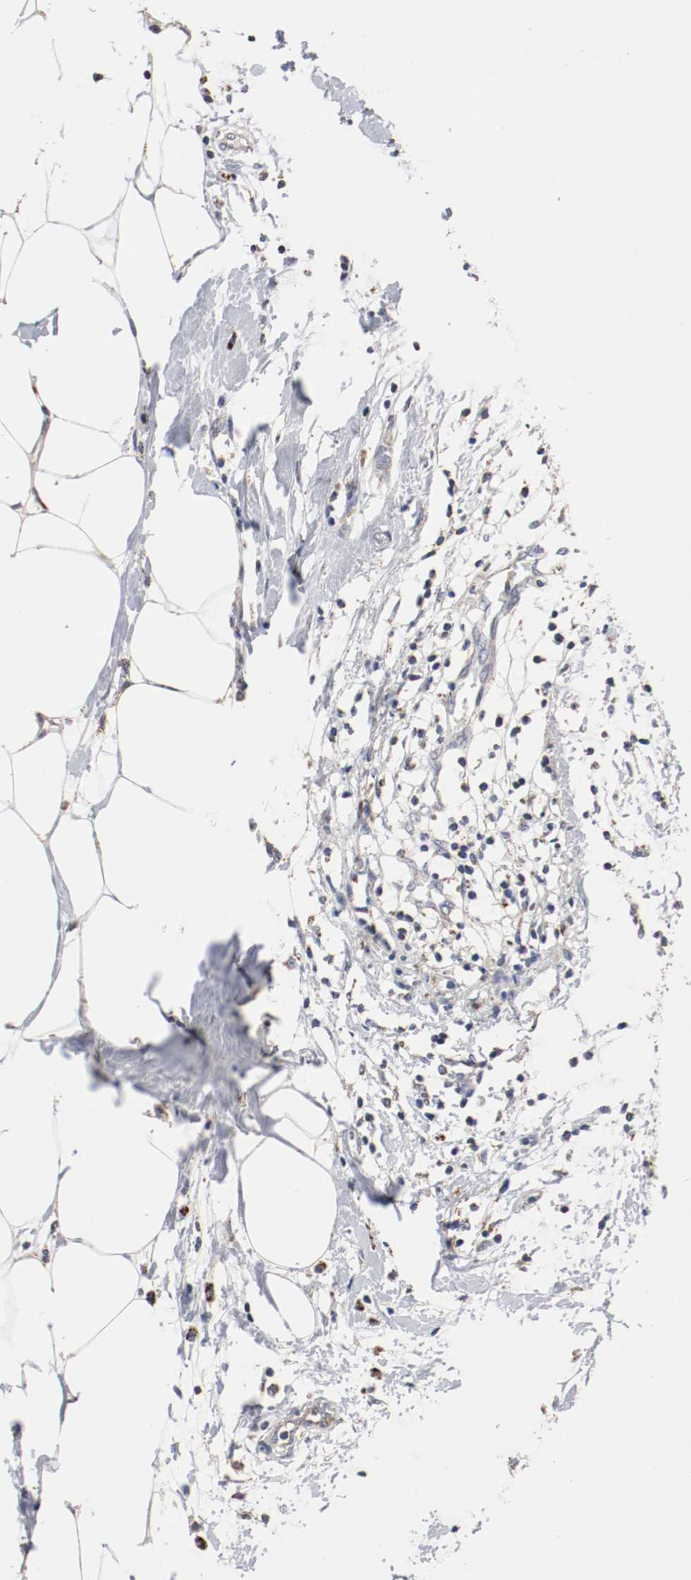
{"staining": {"intensity": "moderate", "quantity": "25%-75%", "location": "cytoplasmic/membranous"}, "tissue": "breast cancer", "cell_type": "Tumor cells", "image_type": "cancer", "snomed": [{"axis": "morphology", "description": "Normal tissue, NOS"}, {"axis": "morphology", "description": "Duct carcinoma"}, {"axis": "topography", "description": "Breast"}], "caption": "Protein staining by IHC shows moderate cytoplasmic/membranous expression in about 25%-75% of tumor cells in breast intraductal carcinoma.", "gene": "TUBD1", "patient": {"sex": "female", "age": 50}}